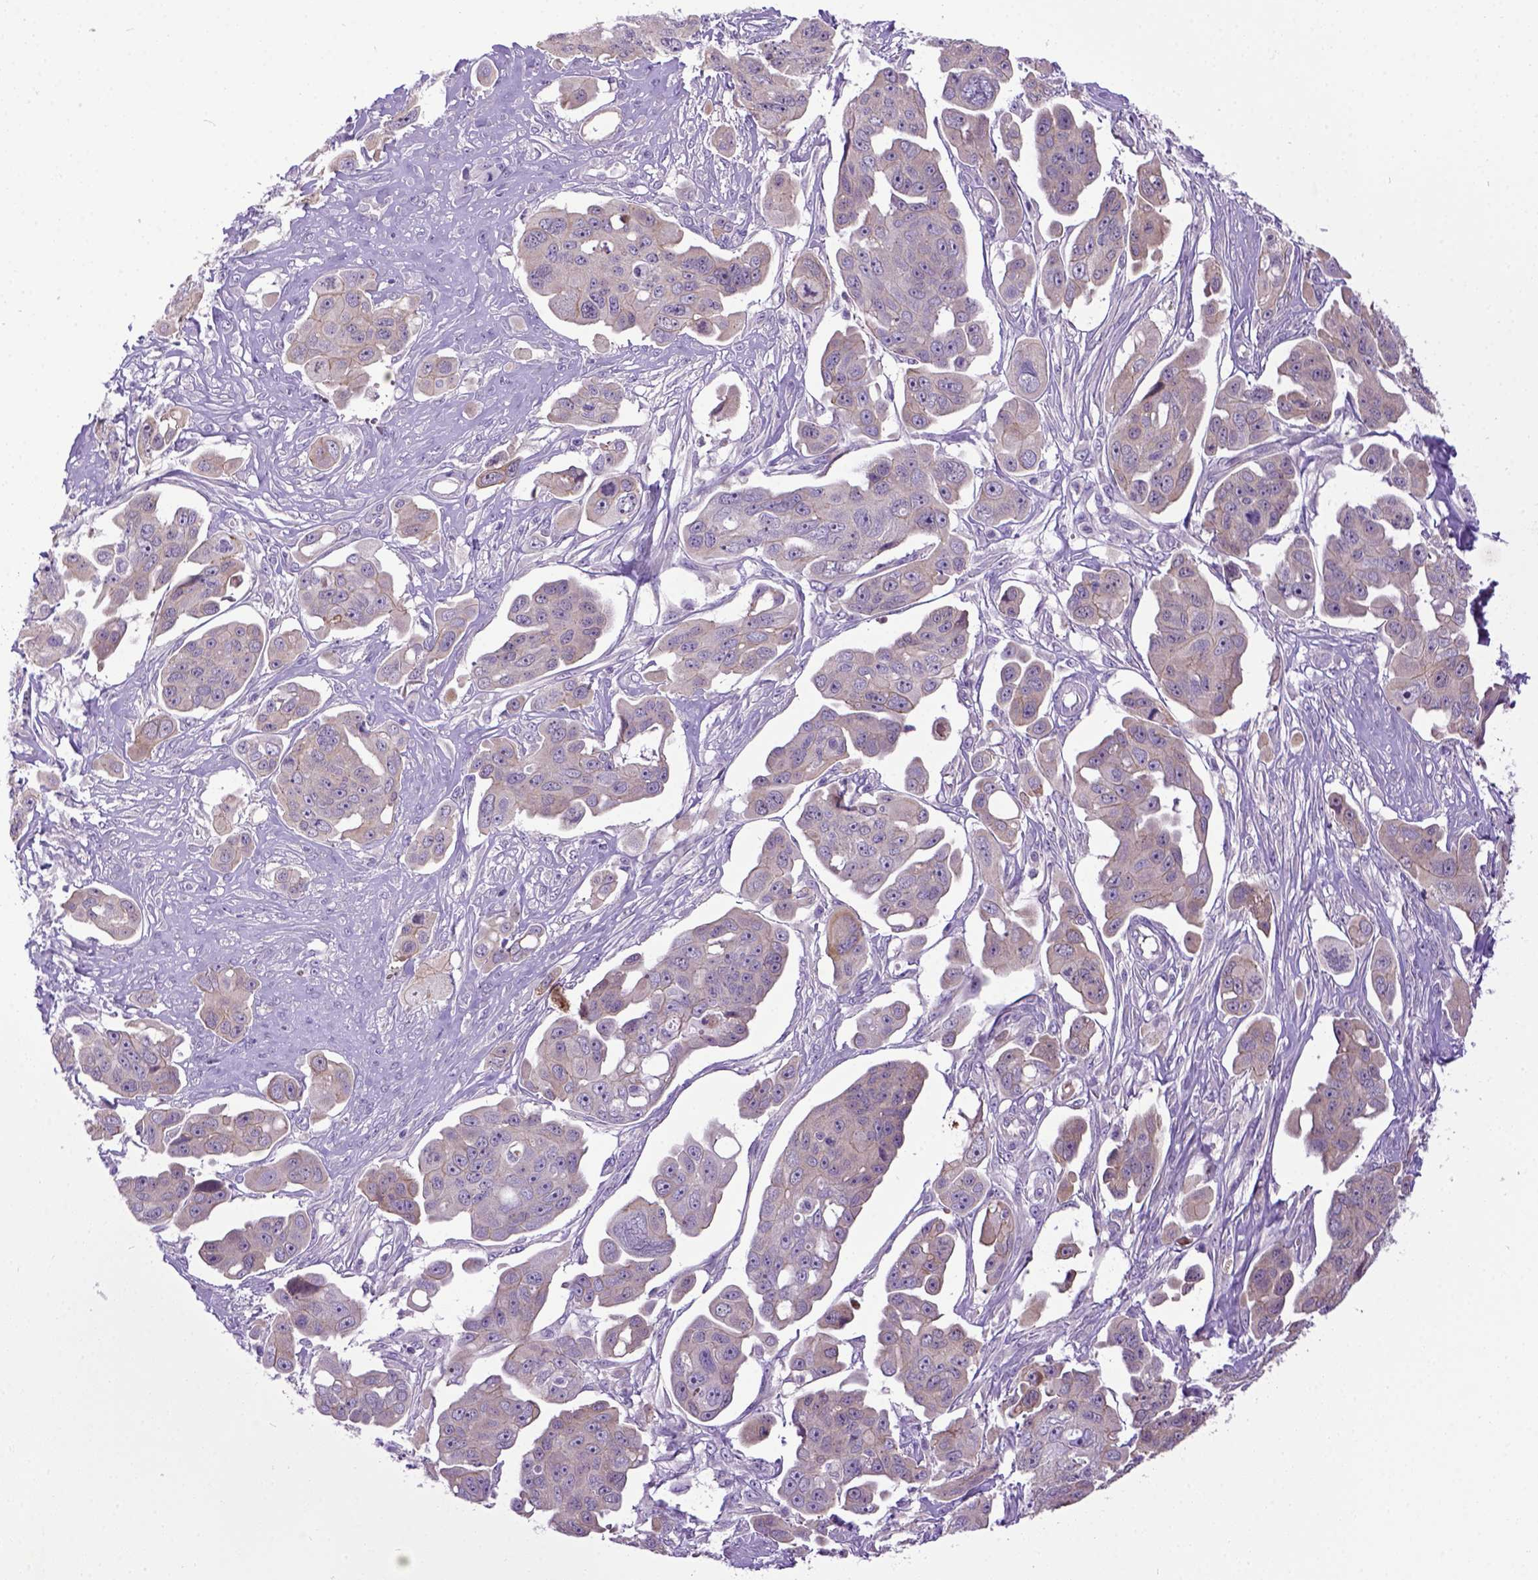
{"staining": {"intensity": "weak", "quantity": ">75%", "location": "cytoplasmic/membranous"}, "tissue": "ovarian cancer", "cell_type": "Tumor cells", "image_type": "cancer", "snomed": [{"axis": "morphology", "description": "Carcinoma, endometroid"}, {"axis": "topography", "description": "Ovary"}], "caption": "The immunohistochemical stain highlights weak cytoplasmic/membranous expression in tumor cells of ovarian cancer tissue. The protein is stained brown, and the nuclei are stained in blue (DAB IHC with brightfield microscopy, high magnification).", "gene": "NEK5", "patient": {"sex": "female", "age": 70}}